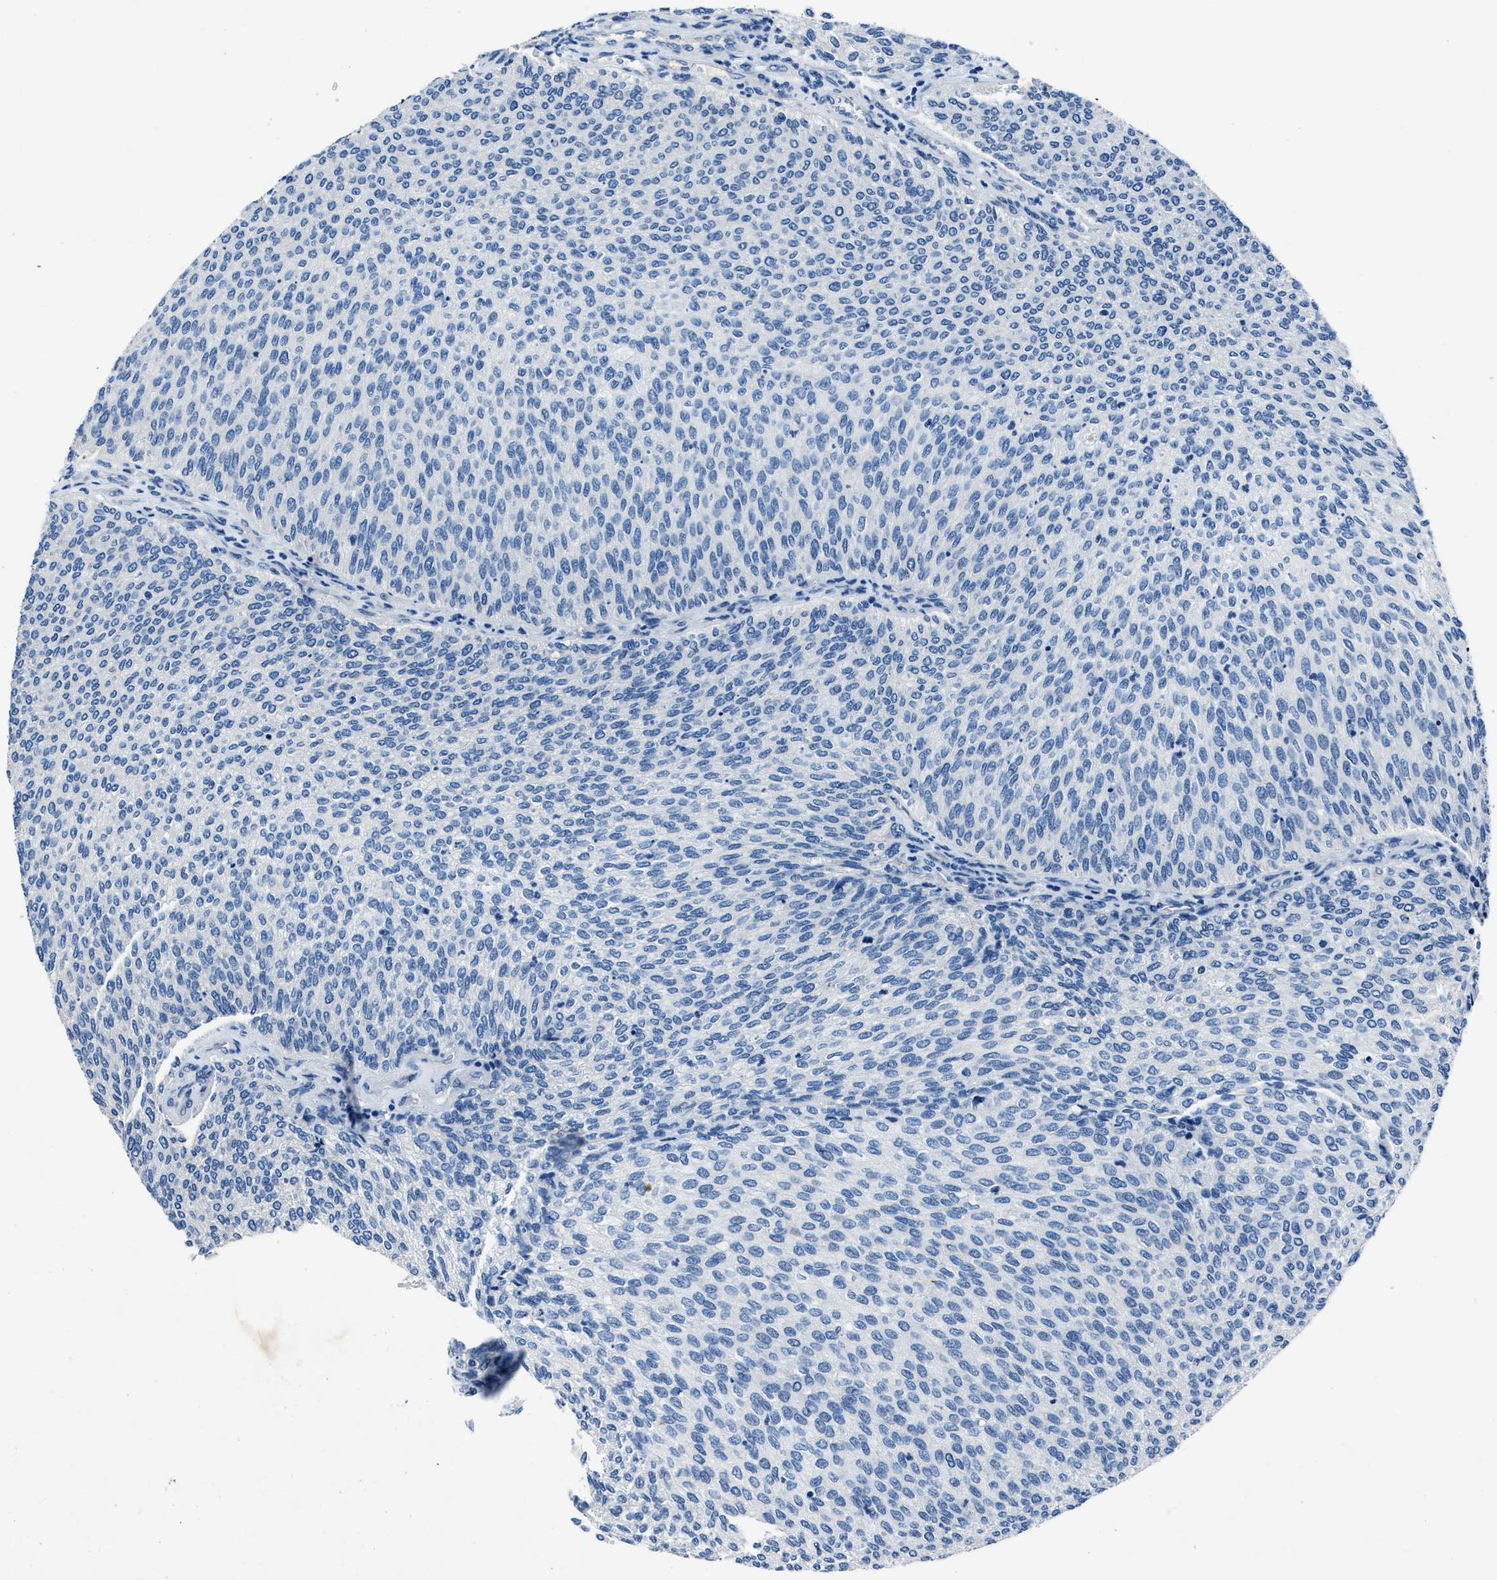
{"staining": {"intensity": "negative", "quantity": "none", "location": "none"}, "tissue": "urothelial cancer", "cell_type": "Tumor cells", "image_type": "cancer", "snomed": [{"axis": "morphology", "description": "Urothelial carcinoma, Low grade"}, {"axis": "topography", "description": "Urinary bladder"}], "caption": "Immunohistochemical staining of low-grade urothelial carcinoma reveals no significant expression in tumor cells. (Stains: DAB (3,3'-diaminobenzidine) IHC with hematoxylin counter stain, Microscopy: brightfield microscopy at high magnification).", "gene": "NACAD", "patient": {"sex": "female", "age": 79}}